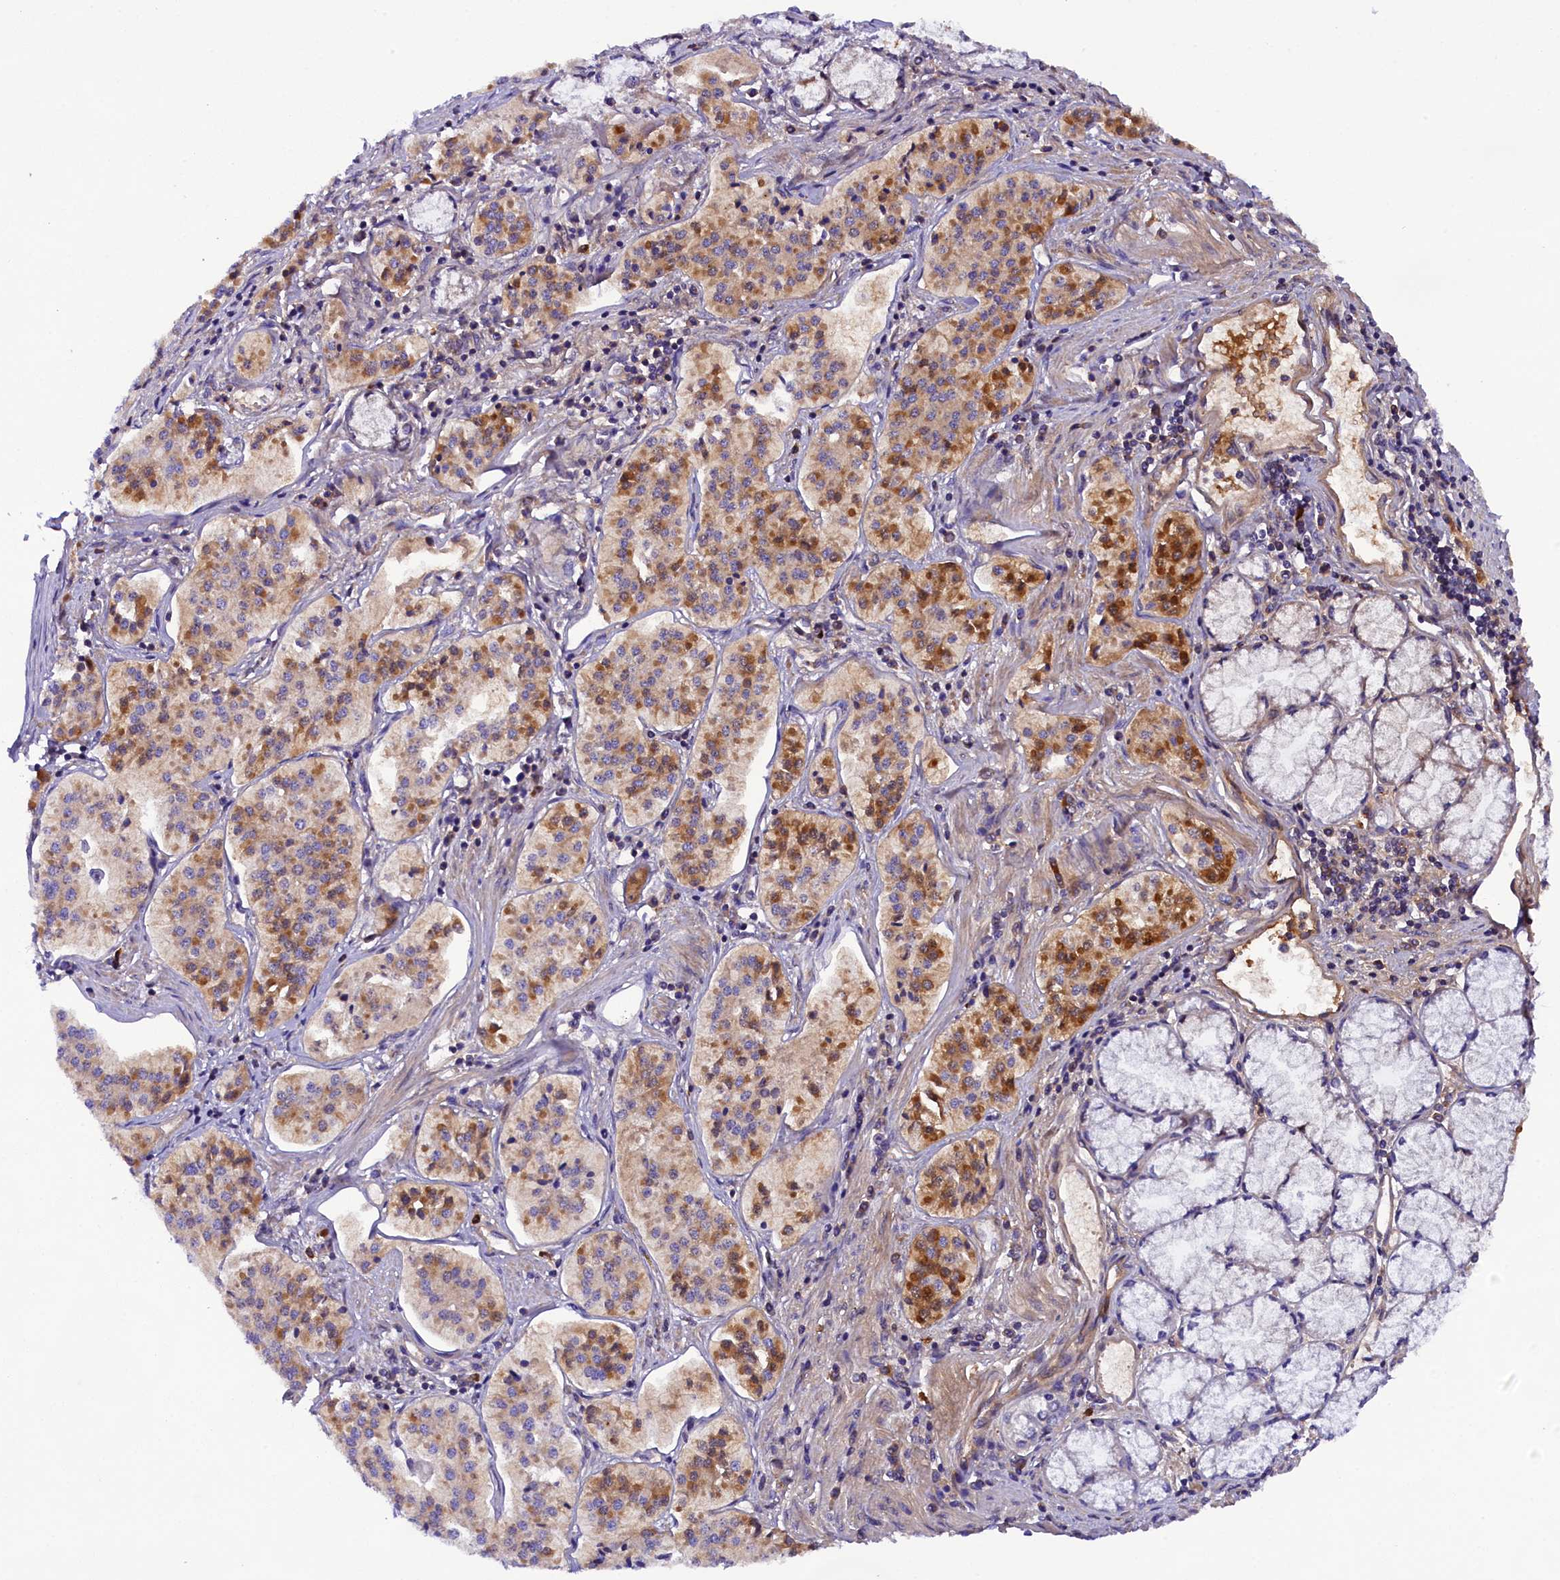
{"staining": {"intensity": "moderate", "quantity": "25%-75%", "location": "cytoplasmic/membranous"}, "tissue": "pancreatic cancer", "cell_type": "Tumor cells", "image_type": "cancer", "snomed": [{"axis": "morphology", "description": "Adenocarcinoma, NOS"}, {"axis": "topography", "description": "Pancreas"}], "caption": "Human adenocarcinoma (pancreatic) stained for a protein (brown) displays moderate cytoplasmic/membranous positive positivity in approximately 25%-75% of tumor cells.", "gene": "SOD3", "patient": {"sex": "female", "age": 50}}